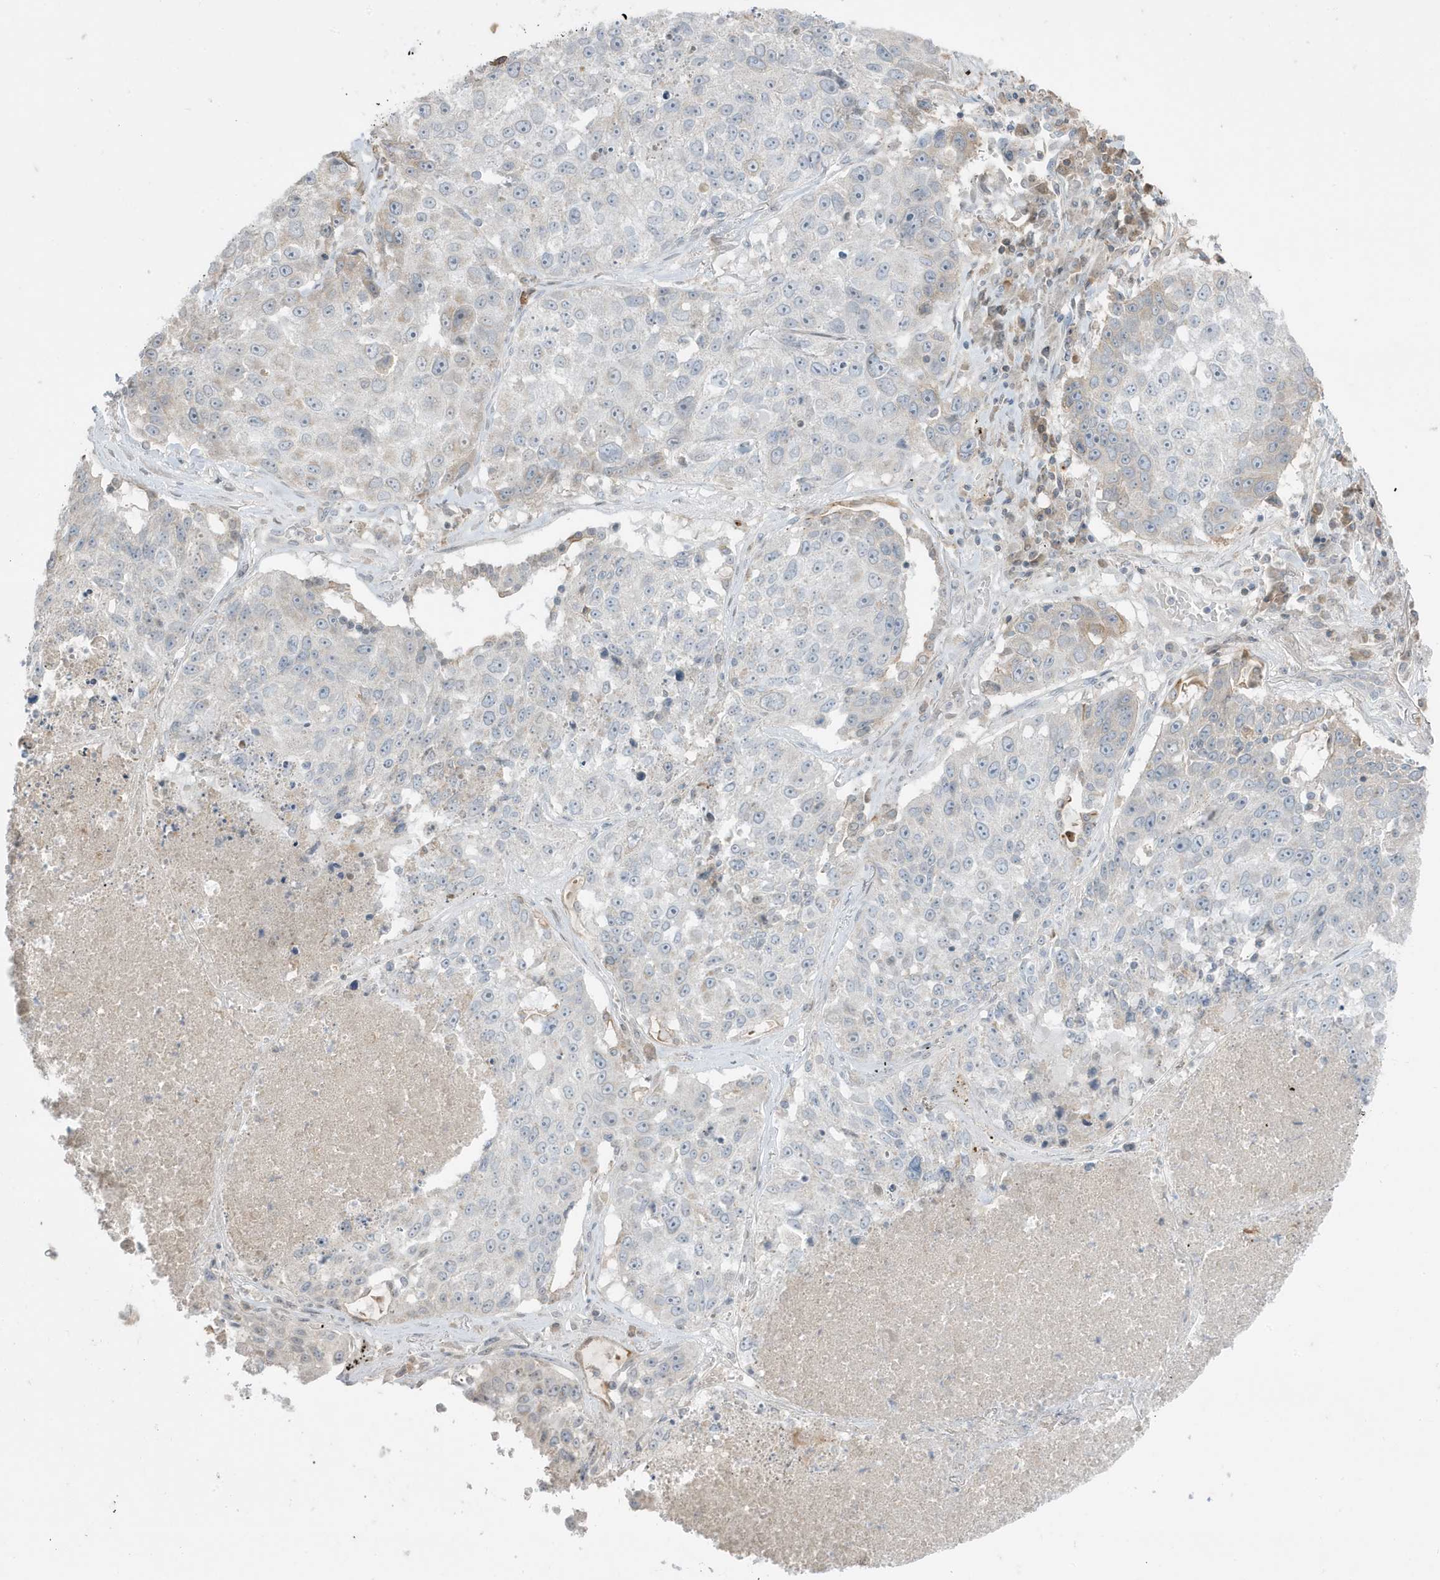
{"staining": {"intensity": "weak", "quantity": "<25%", "location": "cytoplasmic/membranous"}, "tissue": "lung cancer", "cell_type": "Tumor cells", "image_type": "cancer", "snomed": [{"axis": "morphology", "description": "Squamous cell carcinoma, NOS"}, {"axis": "topography", "description": "Lung"}], "caption": "DAB (3,3'-diaminobenzidine) immunohistochemical staining of human lung squamous cell carcinoma demonstrates no significant positivity in tumor cells.", "gene": "FNDC1", "patient": {"sex": "male", "age": 61}}